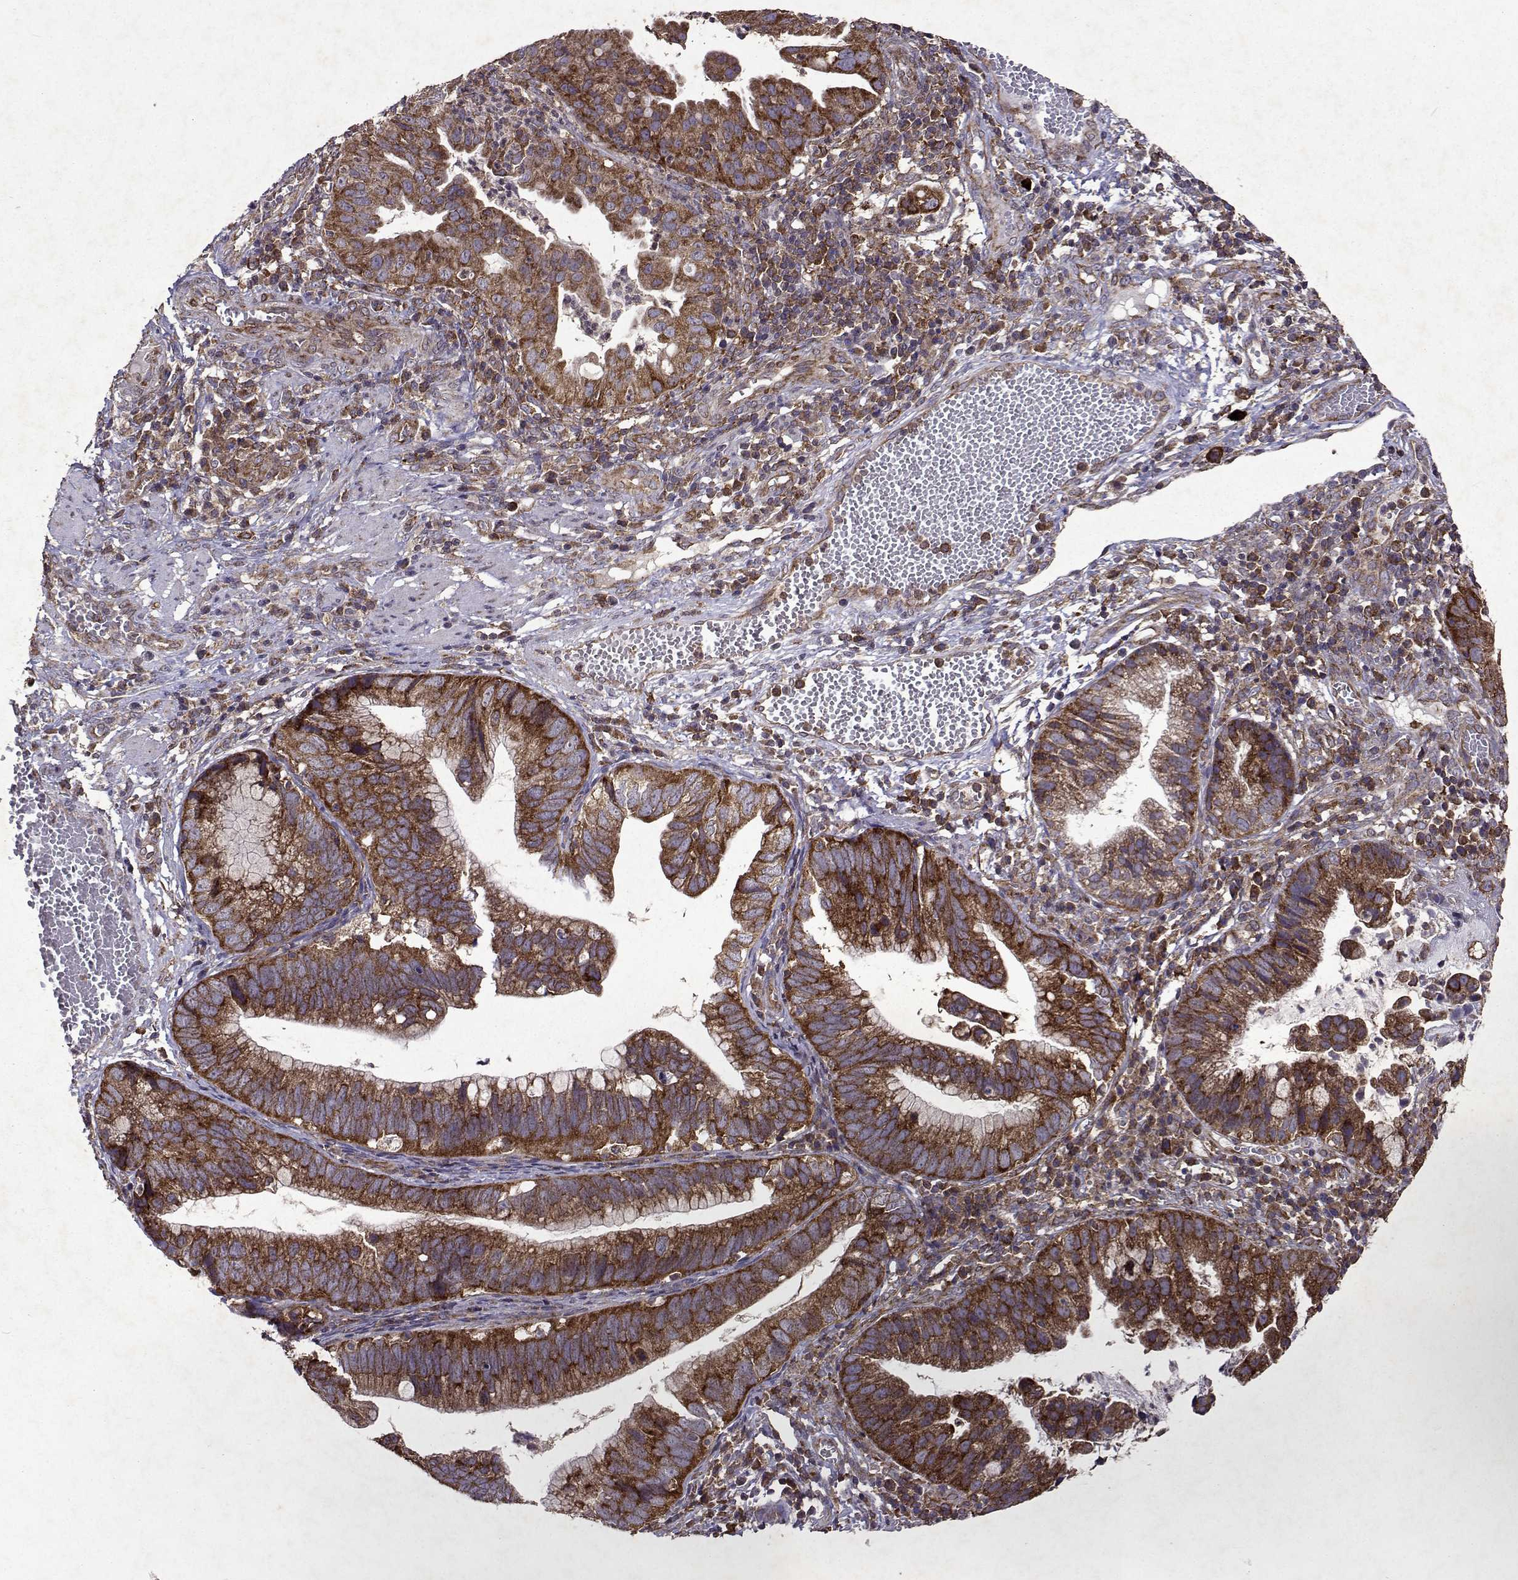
{"staining": {"intensity": "strong", "quantity": ">75%", "location": "cytoplasmic/membranous"}, "tissue": "cervical cancer", "cell_type": "Tumor cells", "image_type": "cancer", "snomed": [{"axis": "morphology", "description": "Adenocarcinoma, NOS"}, {"axis": "topography", "description": "Cervix"}], "caption": "The histopathology image displays a brown stain indicating the presence of a protein in the cytoplasmic/membranous of tumor cells in adenocarcinoma (cervical).", "gene": "TARBP2", "patient": {"sex": "female", "age": 34}}